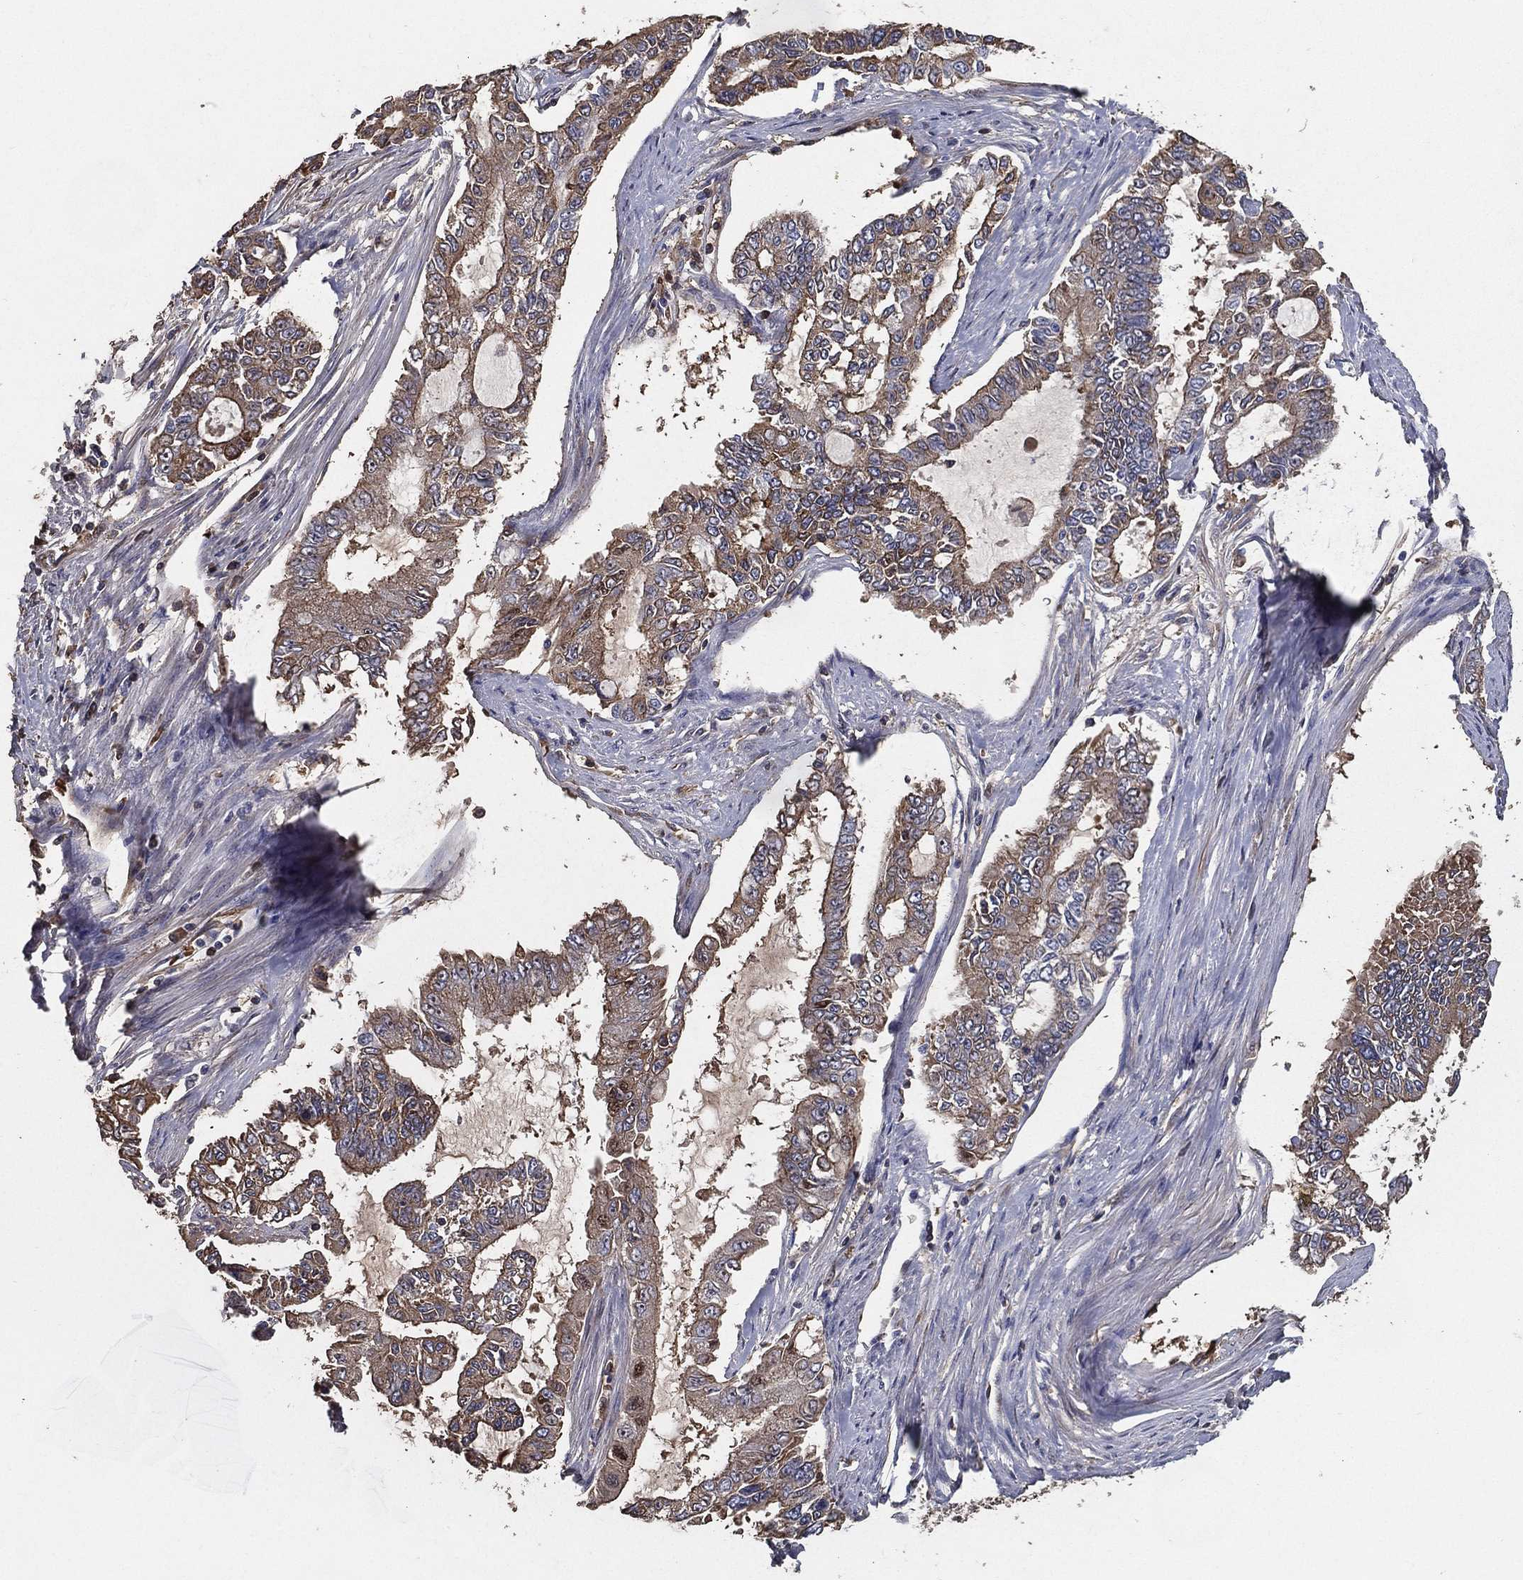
{"staining": {"intensity": "weak", "quantity": ">75%", "location": "cytoplasmic/membranous"}, "tissue": "endometrial cancer", "cell_type": "Tumor cells", "image_type": "cancer", "snomed": [{"axis": "morphology", "description": "Adenocarcinoma, NOS"}, {"axis": "topography", "description": "Uterus"}], "caption": "Tumor cells display low levels of weak cytoplasmic/membranous expression in approximately >75% of cells in endometrial cancer.", "gene": "EFNA1", "patient": {"sex": "female", "age": 59}}